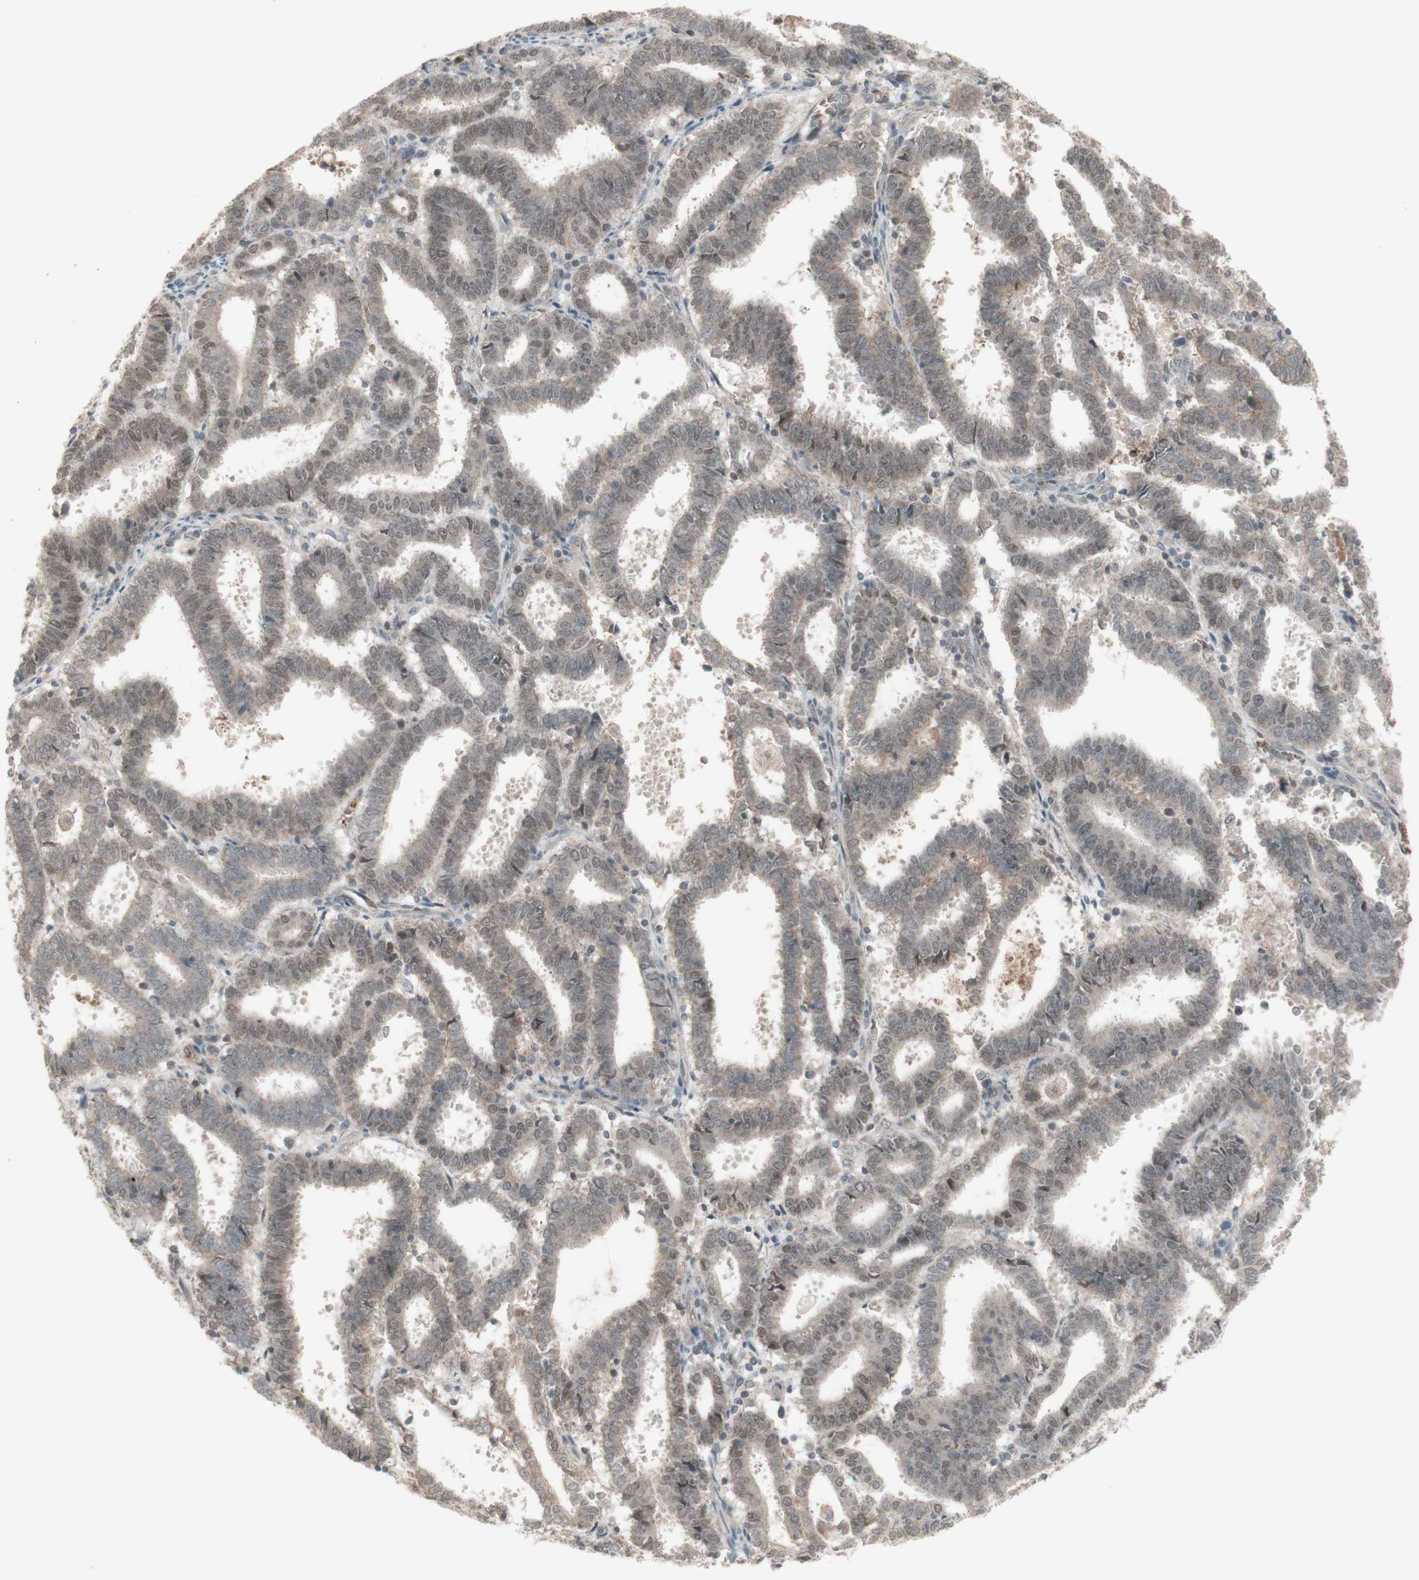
{"staining": {"intensity": "weak", "quantity": ">75%", "location": "cytoplasmic/membranous,nuclear"}, "tissue": "endometrial cancer", "cell_type": "Tumor cells", "image_type": "cancer", "snomed": [{"axis": "morphology", "description": "Adenocarcinoma, NOS"}, {"axis": "topography", "description": "Uterus"}], "caption": "Adenocarcinoma (endometrial) stained for a protein shows weak cytoplasmic/membranous and nuclear positivity in tumor cells.", "gene": "MSH6", "patient": {"sex": "female", "age": 83}}